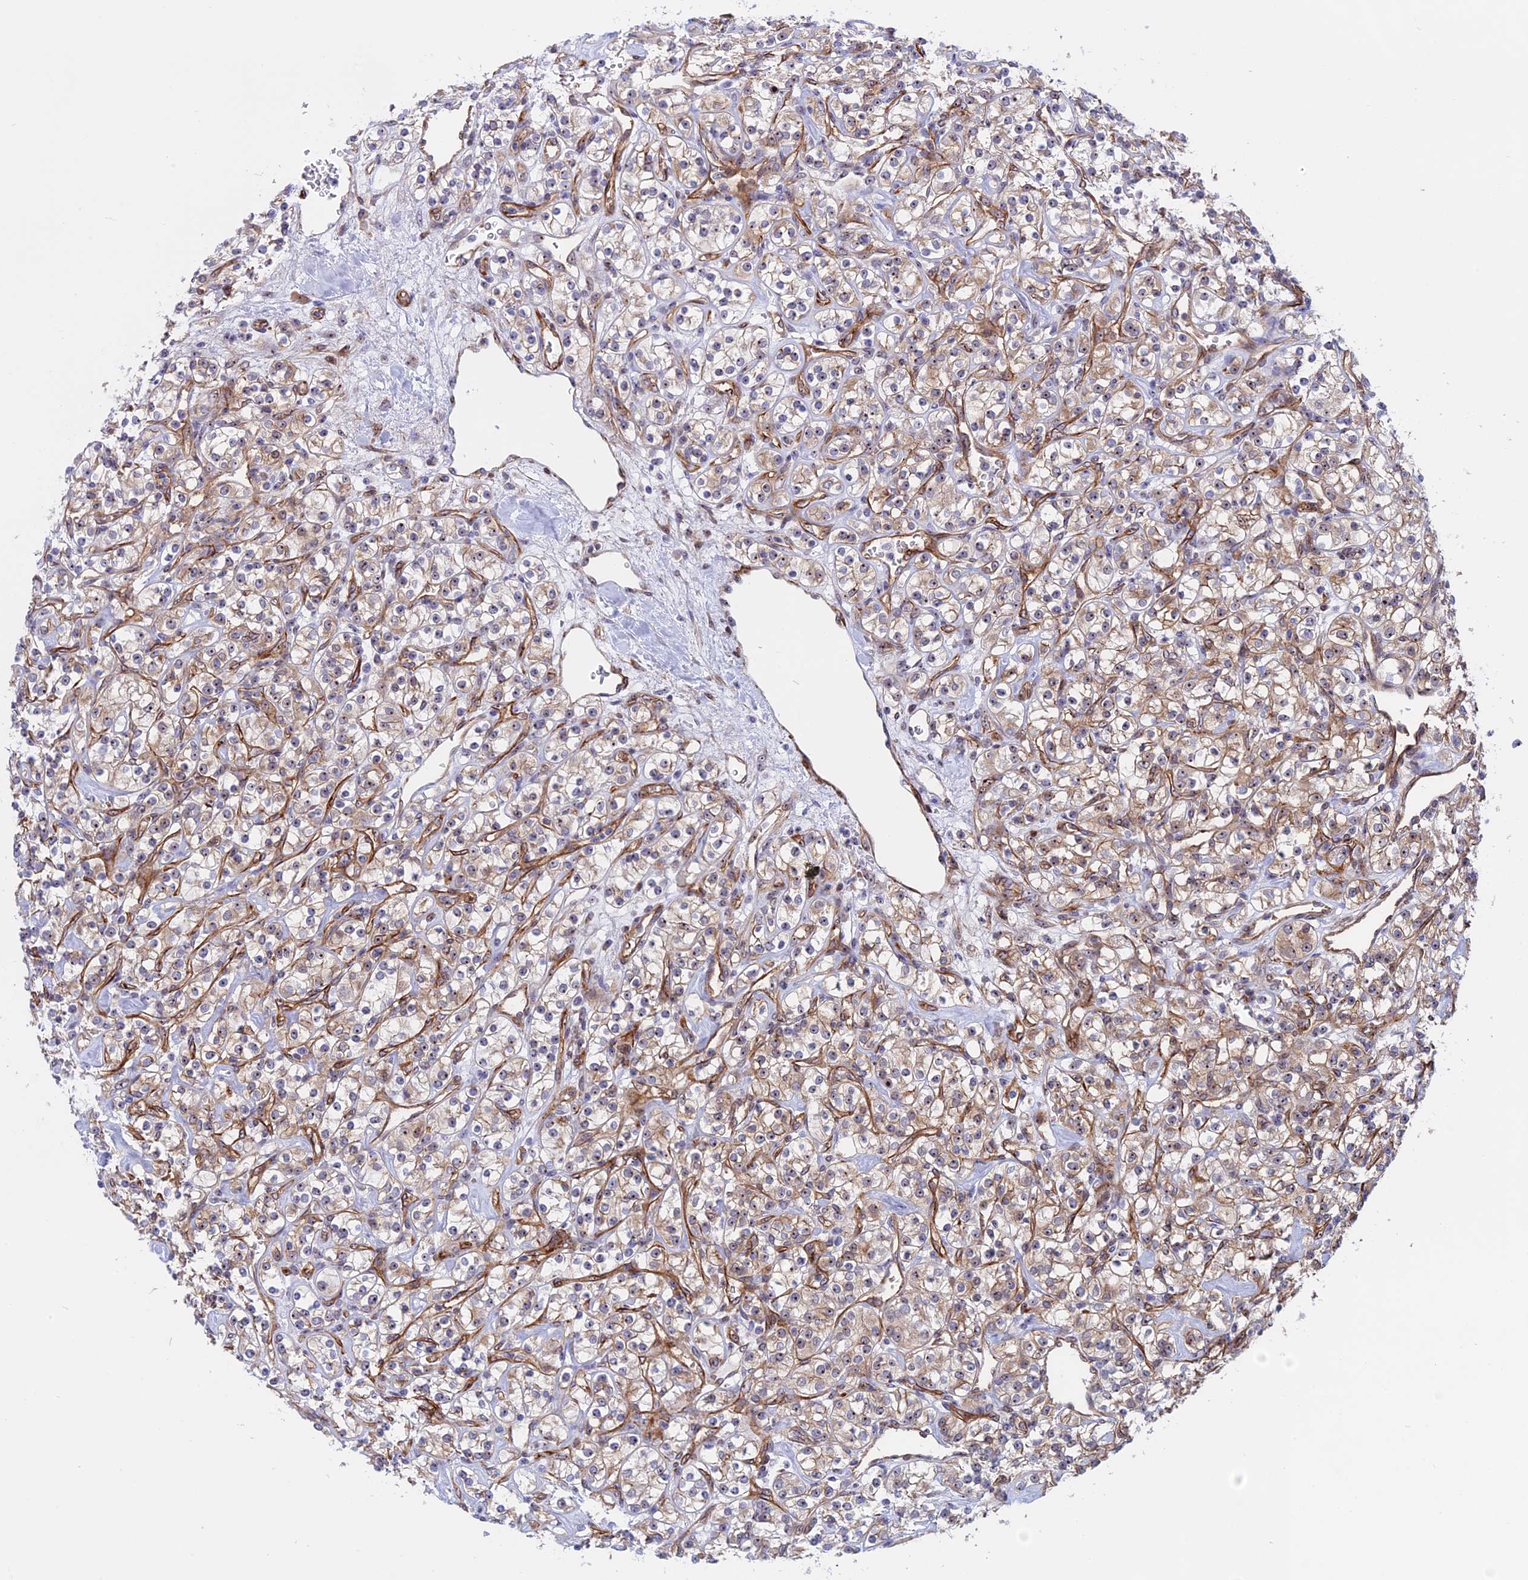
{"staining": {"intensity": "weak", "quantity": "25%-75%", "location": "cytoplasmic/membranous"}, "tissue": "renal cancer", "cell_type": "Tumor cells", "image_type": "cancer", "snomed": [{"axis": "morphology", "description": "Adenocarcinoma, NOS"}, {"axis": "topography", "description": "Kidney"}], "caption": "Immunohistochemistry (IHC) image of neoplastic tissue: adenocarcinoma (renal) stained using immunohistochemistry displays low levels of weak protein expression localized specifically in the cytoplasmic/membranous of tumor cells, appearing as a cytoplasmic/membranous brown color.", "gene": "DBNDD1", "patient": {"sex": "male", "age": 77}}